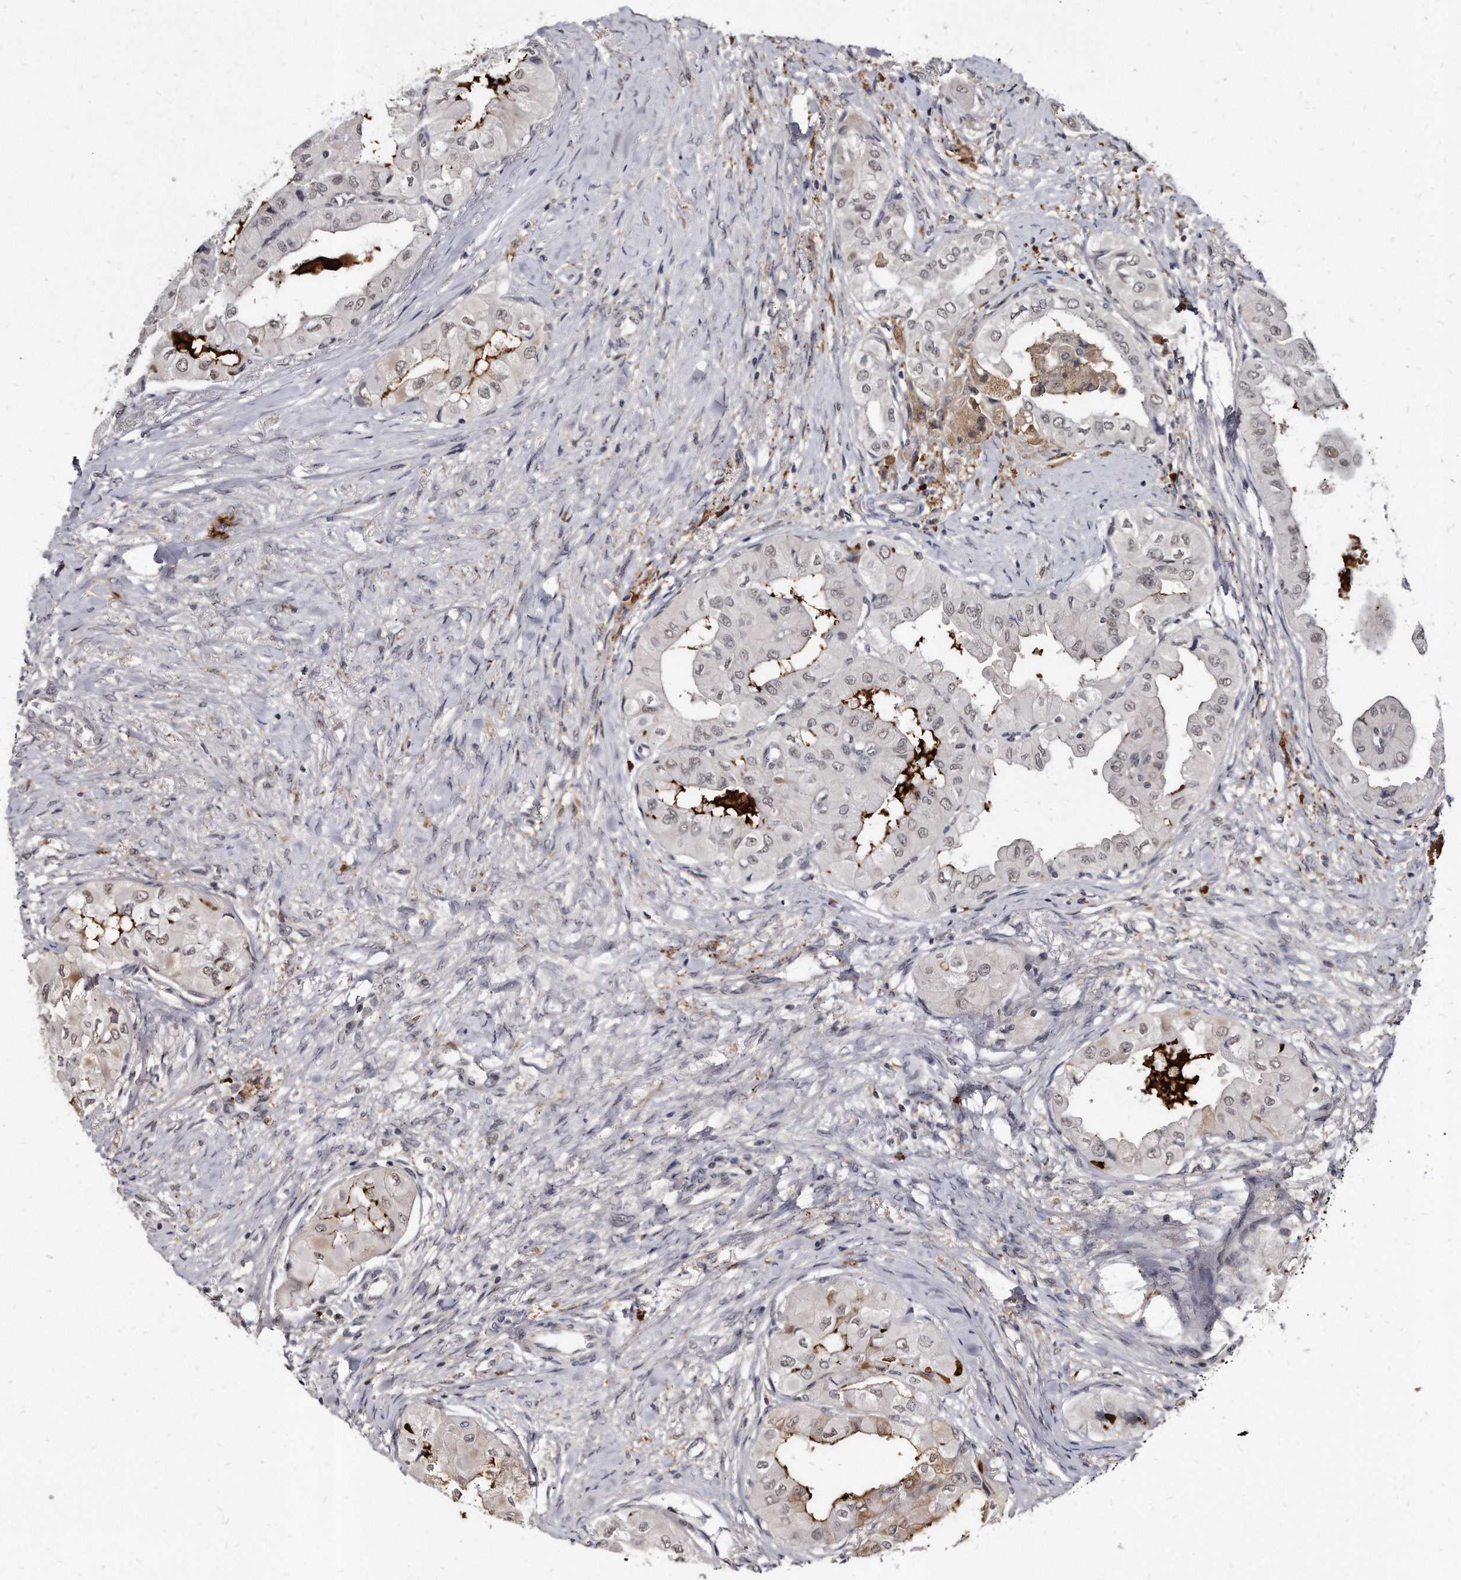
{"staining": {"intensity": "weak", "quantity": ">75%", "location": "cytoplasmic/membranous,nuclear"}, "tissue": "thyroid cancer", "cell_type": "Tumor cells", "image_type": "cancer", "snomed": [{"axis": "morphology", "description": "Papillary adenocarcinoma, NOS"}, {"axis": "topography", "description": "Thyroid gland"}], "caption": "This micrograph shows thyroid cancer (papillary adenocarcinoma) stained with immunohistochemistry (IHC) to label a protein in brown. The cytoplasmic/membranous and nuclear of tumor cells show weak positivity for the protein. Nuclei are counter-stained blue.", "gene": "KLHDC3", "patient": {"sex": "female", "age": 59}}